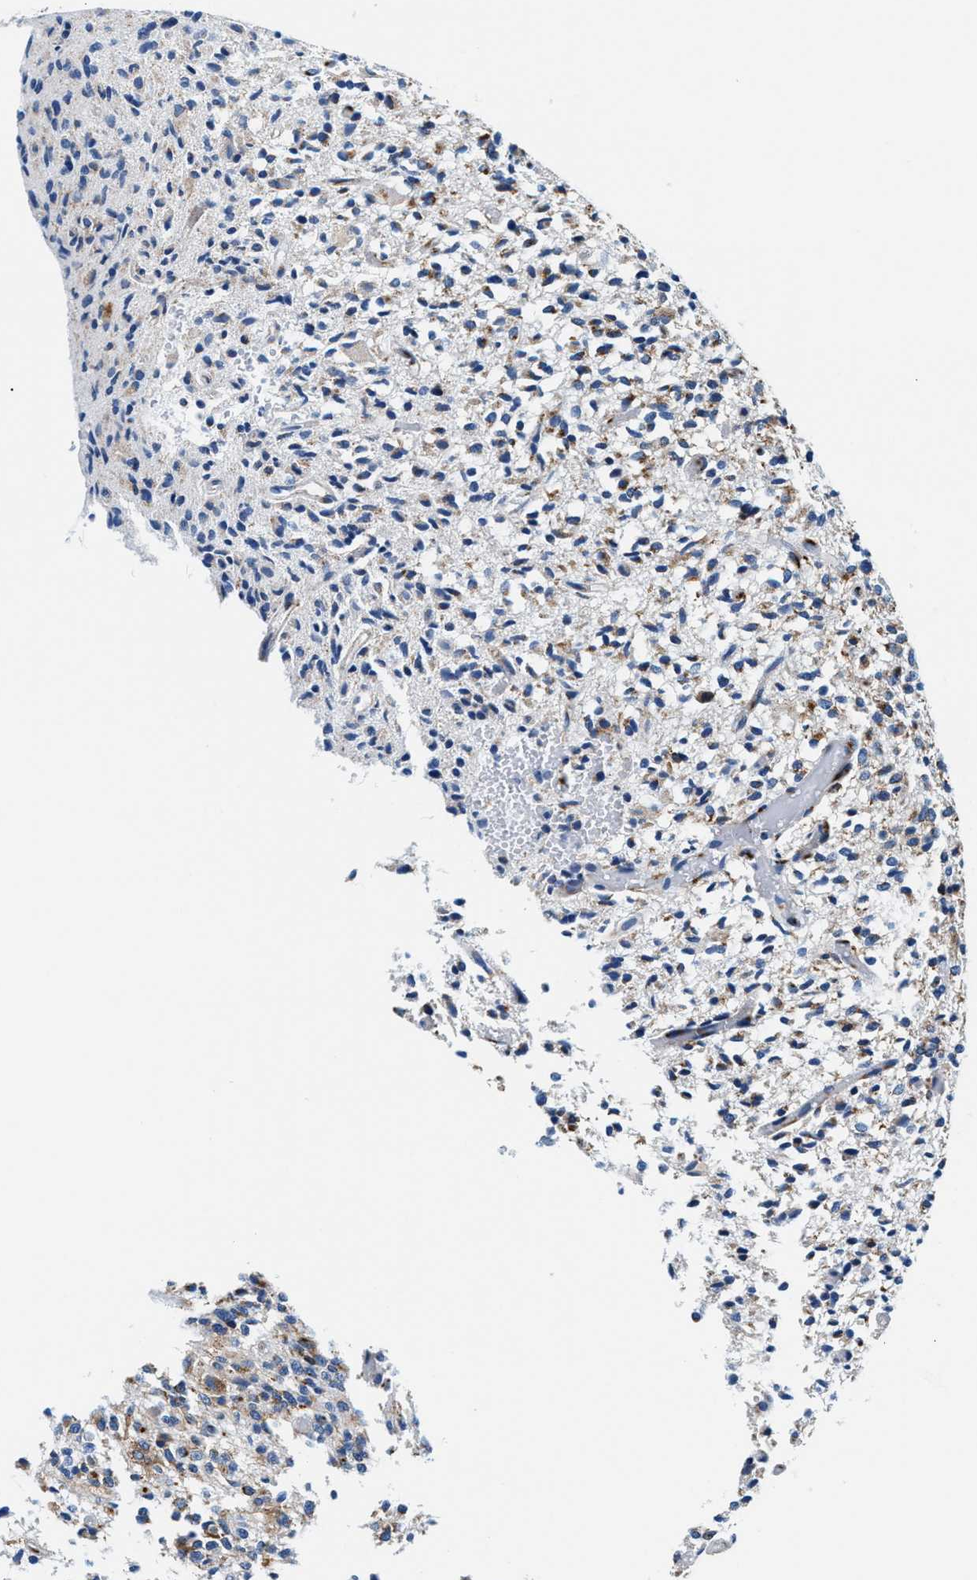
{"staining": {"intensity": "moderate", "quantity": ">75%", "location": "cytoplasmic/membranous"}, "tissue": "glioma", "cell_type": "Tumor cells", "image_type": "cancer", "snomed": [{"axis": "morphology", "description": "Glioma, malignant, High grade"}, {"axis": "topography", "description": "Brain"}], "caption": "Immunohistochemistry (IHC) micrograph of neoplastic tissue: human glioma stained using immunohistochemistry demonstrates medium levels of moderate protein expression localized specifically in the cytoplasmic/membranous of tumor cells, appearing as a cytoplasmic/membranous brown color.", "gene": "VPS53", "patient": {"sex": "male", "age": 71}}